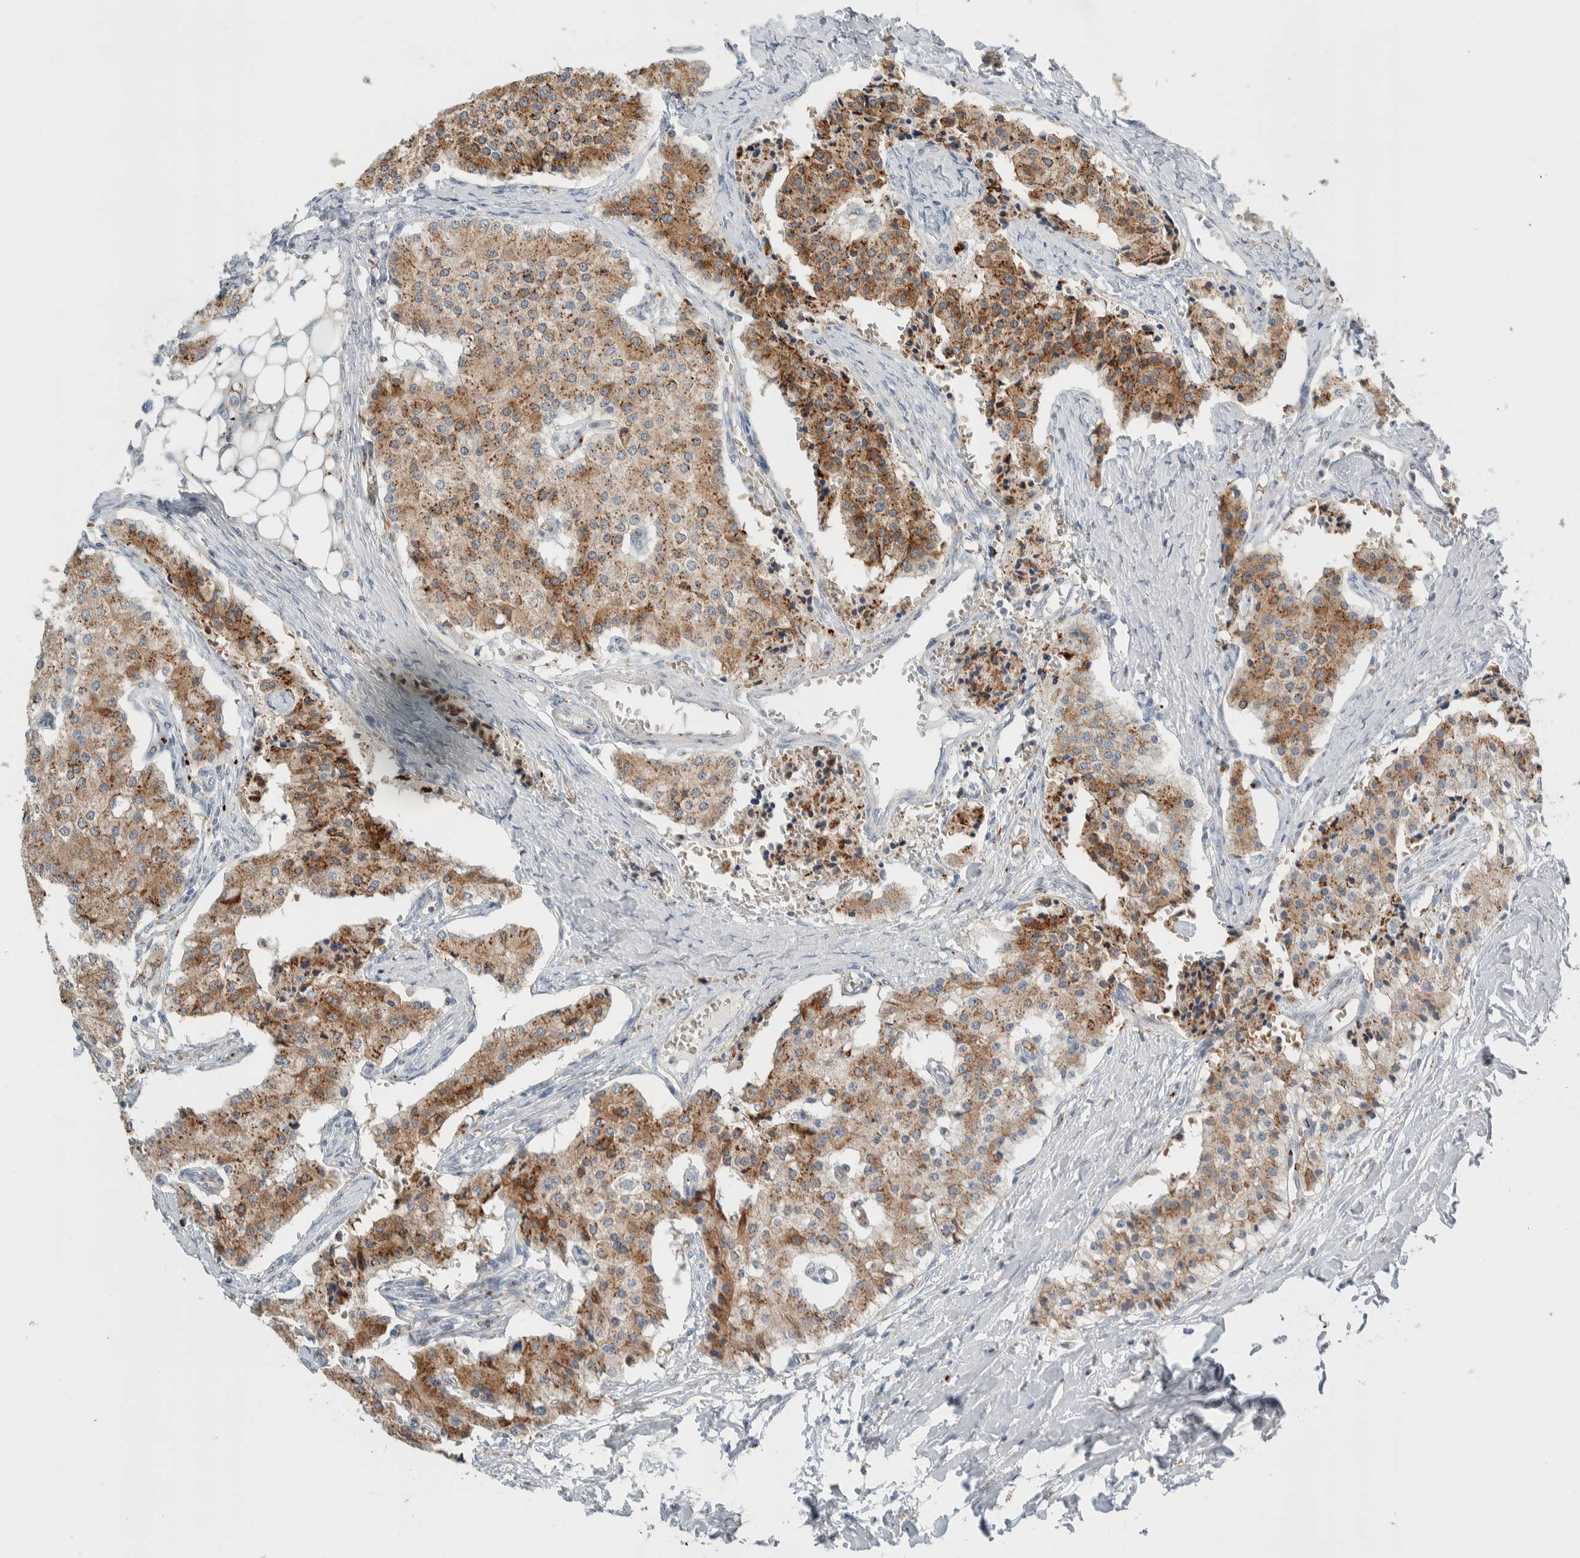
{"staining": {"intensity": "moderate", "quantity": ">75%", "location": "cytoplasmic/membranous"}, "tissue": "carcinoid", "cell_type": "Tumor cells", "image_type": "cancer", "snomed": [{"axis": "morphology", "description": "Carcinoid, malignant, NOS"}, {"axis": "topography", "description": "Colon"}], "caption": "This image reveals carcinoid stained with IHC to label a protein in brown. The cytoplasmic/membranous of tumor cells show moderate positivity for the protein. Nuclei are counter-stained blue.", "gene": "SLC38A10", "patient": {"sex": "female", "age": 52}}